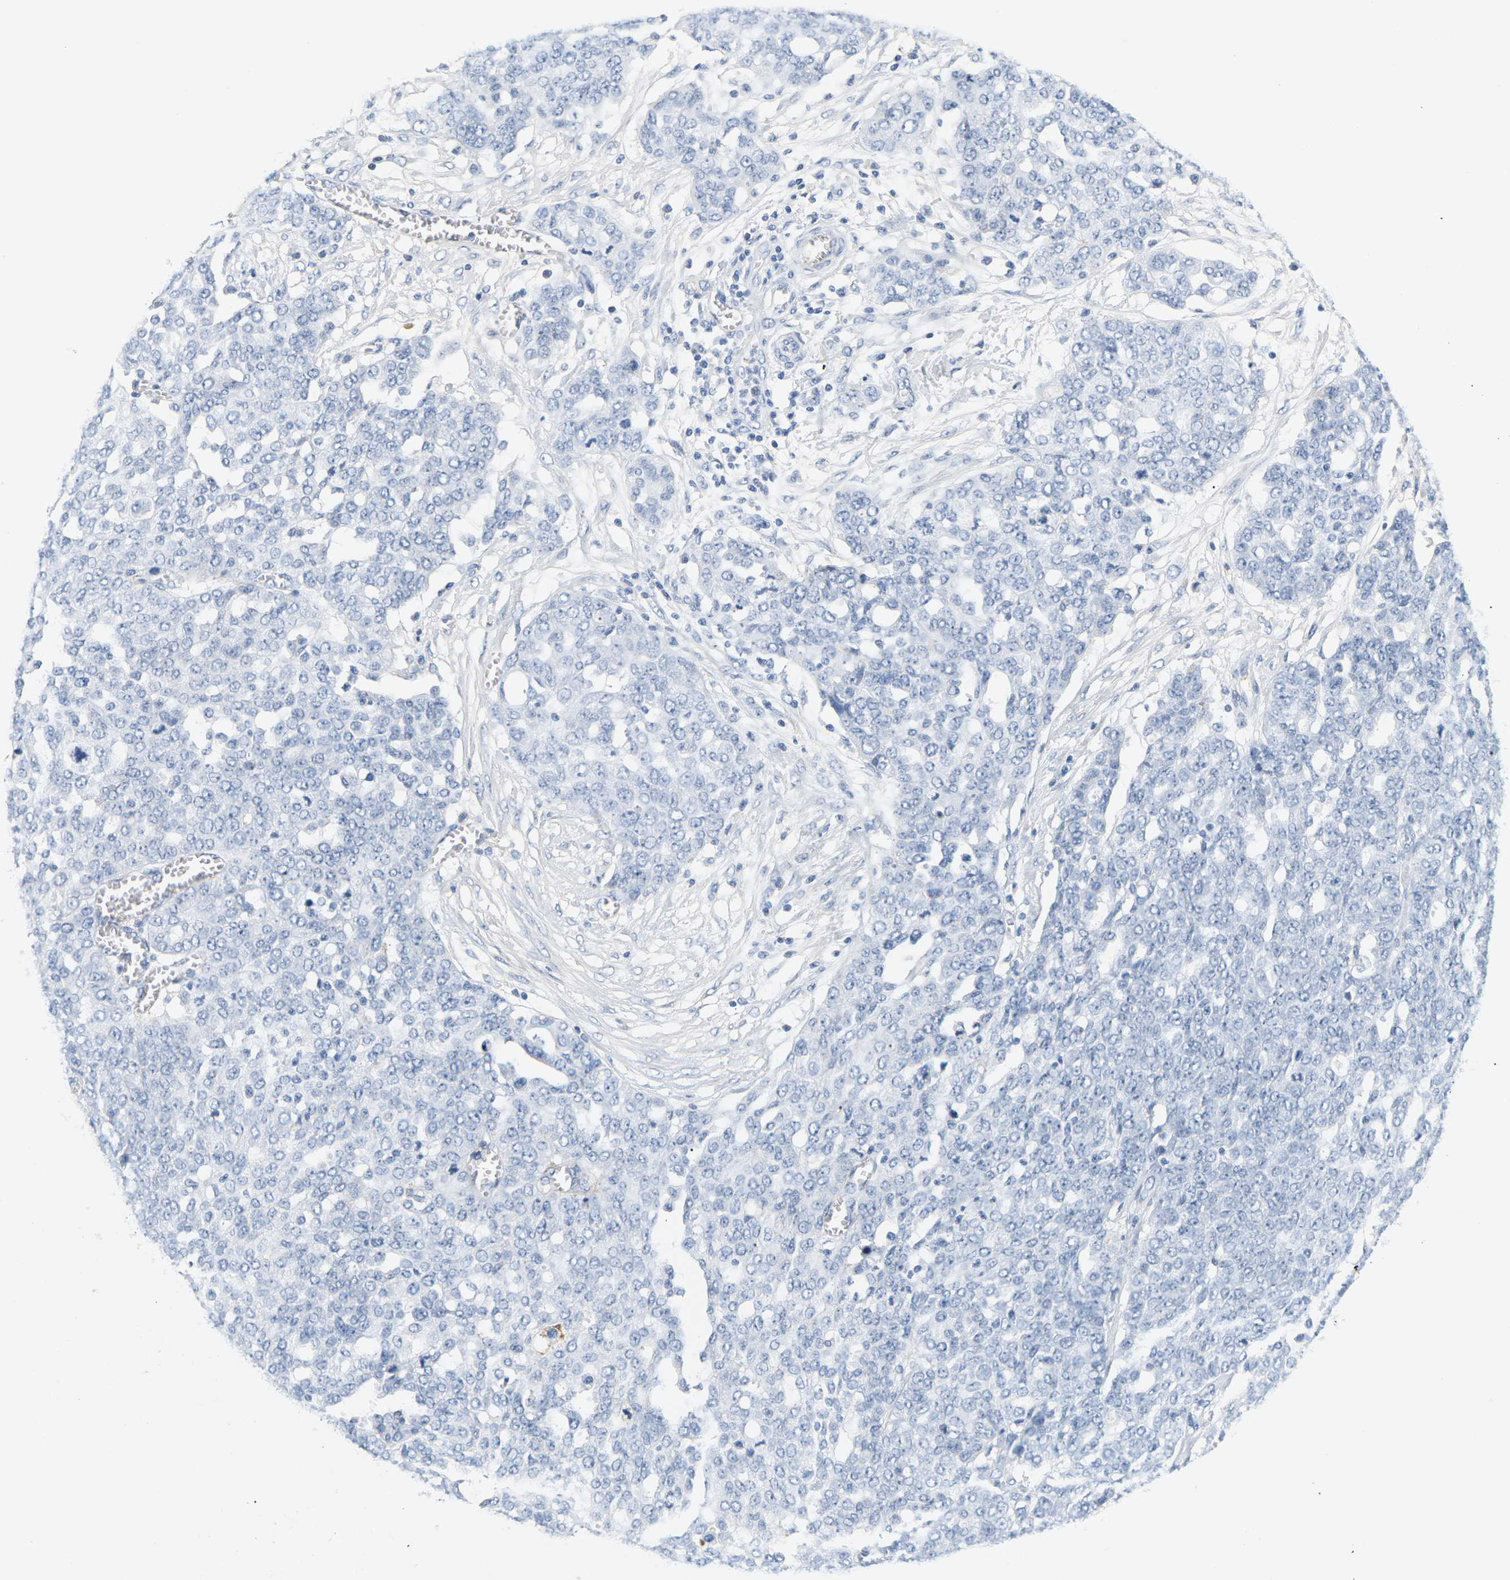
{"staining": {"intensity": "negative", "quantity": "none", "location": "none"}, "tissue": "ovarian cancer", "cell_type": "Tumor cells", "image_type": "cancer", "snomed": [{"axis": "morphology", "description": "Cystadenocarcinoma, serous, NOS"}, {"axis": "topography", "description": "Soft tissue"}, {"axis": "topography", "description": "Ovary"}], "caption": "The histopathology image reveals no significant expression in tumor cells of ovarian serous cystadenocarcinoma.", "gene": "APOB", "patient": {"sex": "female", "age": 57}}